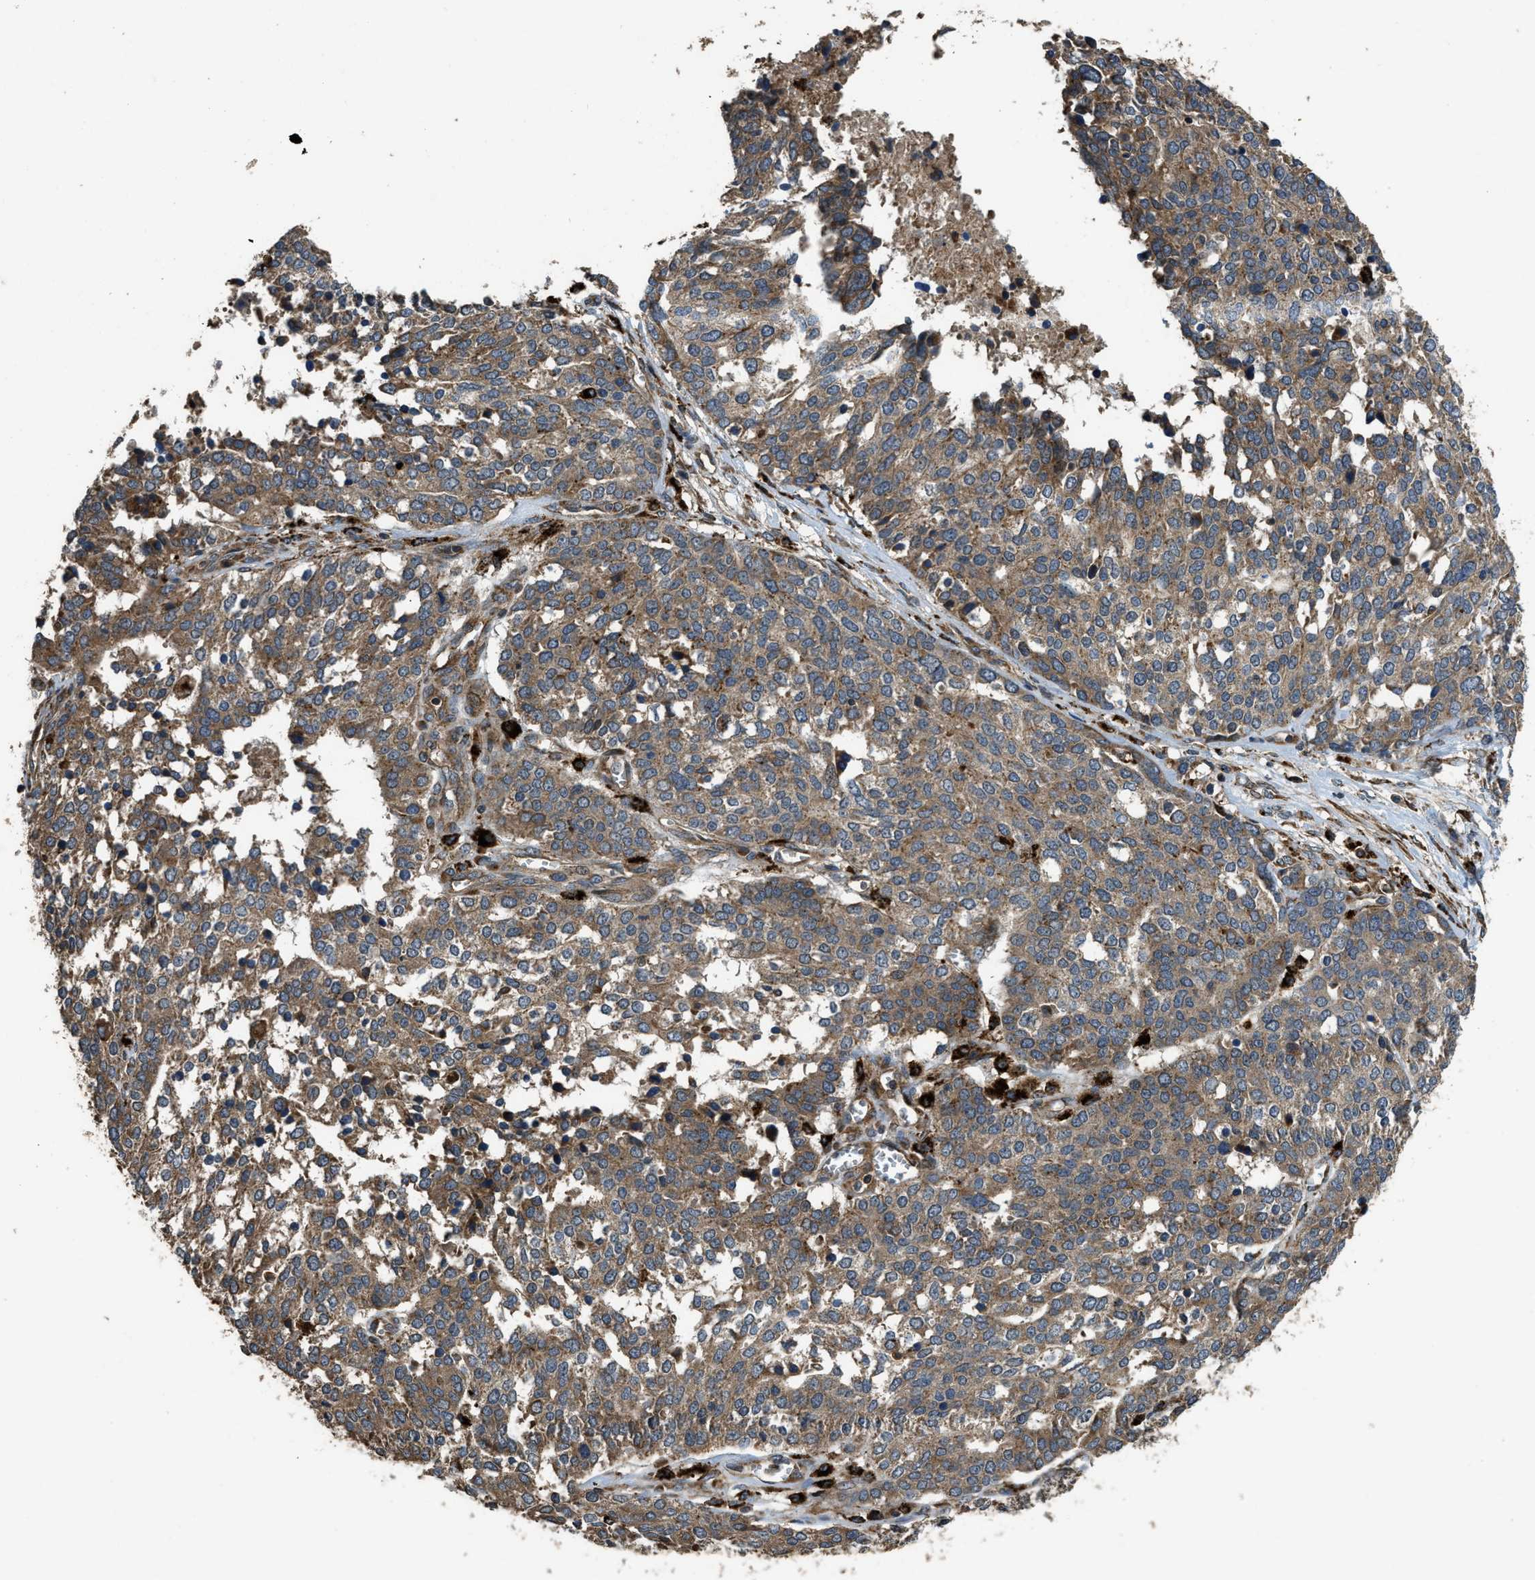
{"staining": {"intensity": "moderate", "quantity": ">75%", "location": "cytoplasmic/membranous"}, "tissue": "ovarian cancer", "cell_type": "Tumor cells", "image_type": "cancer", "snomed": [{"axis": "morphology", "description": "Cystadenocarcinoma, serous, NOS"}, {"axis": "topography", "description": "Ovary"}], "caption": "Human ovarian cancer (serous cystadenocarcinoma) stained for a protein (brown) reveals moderate cytoplasmic/membranous positive positivity in about >75% of tumor cells.", "gene": "GGH", "patient": {"sex": "female", "age": 44}}